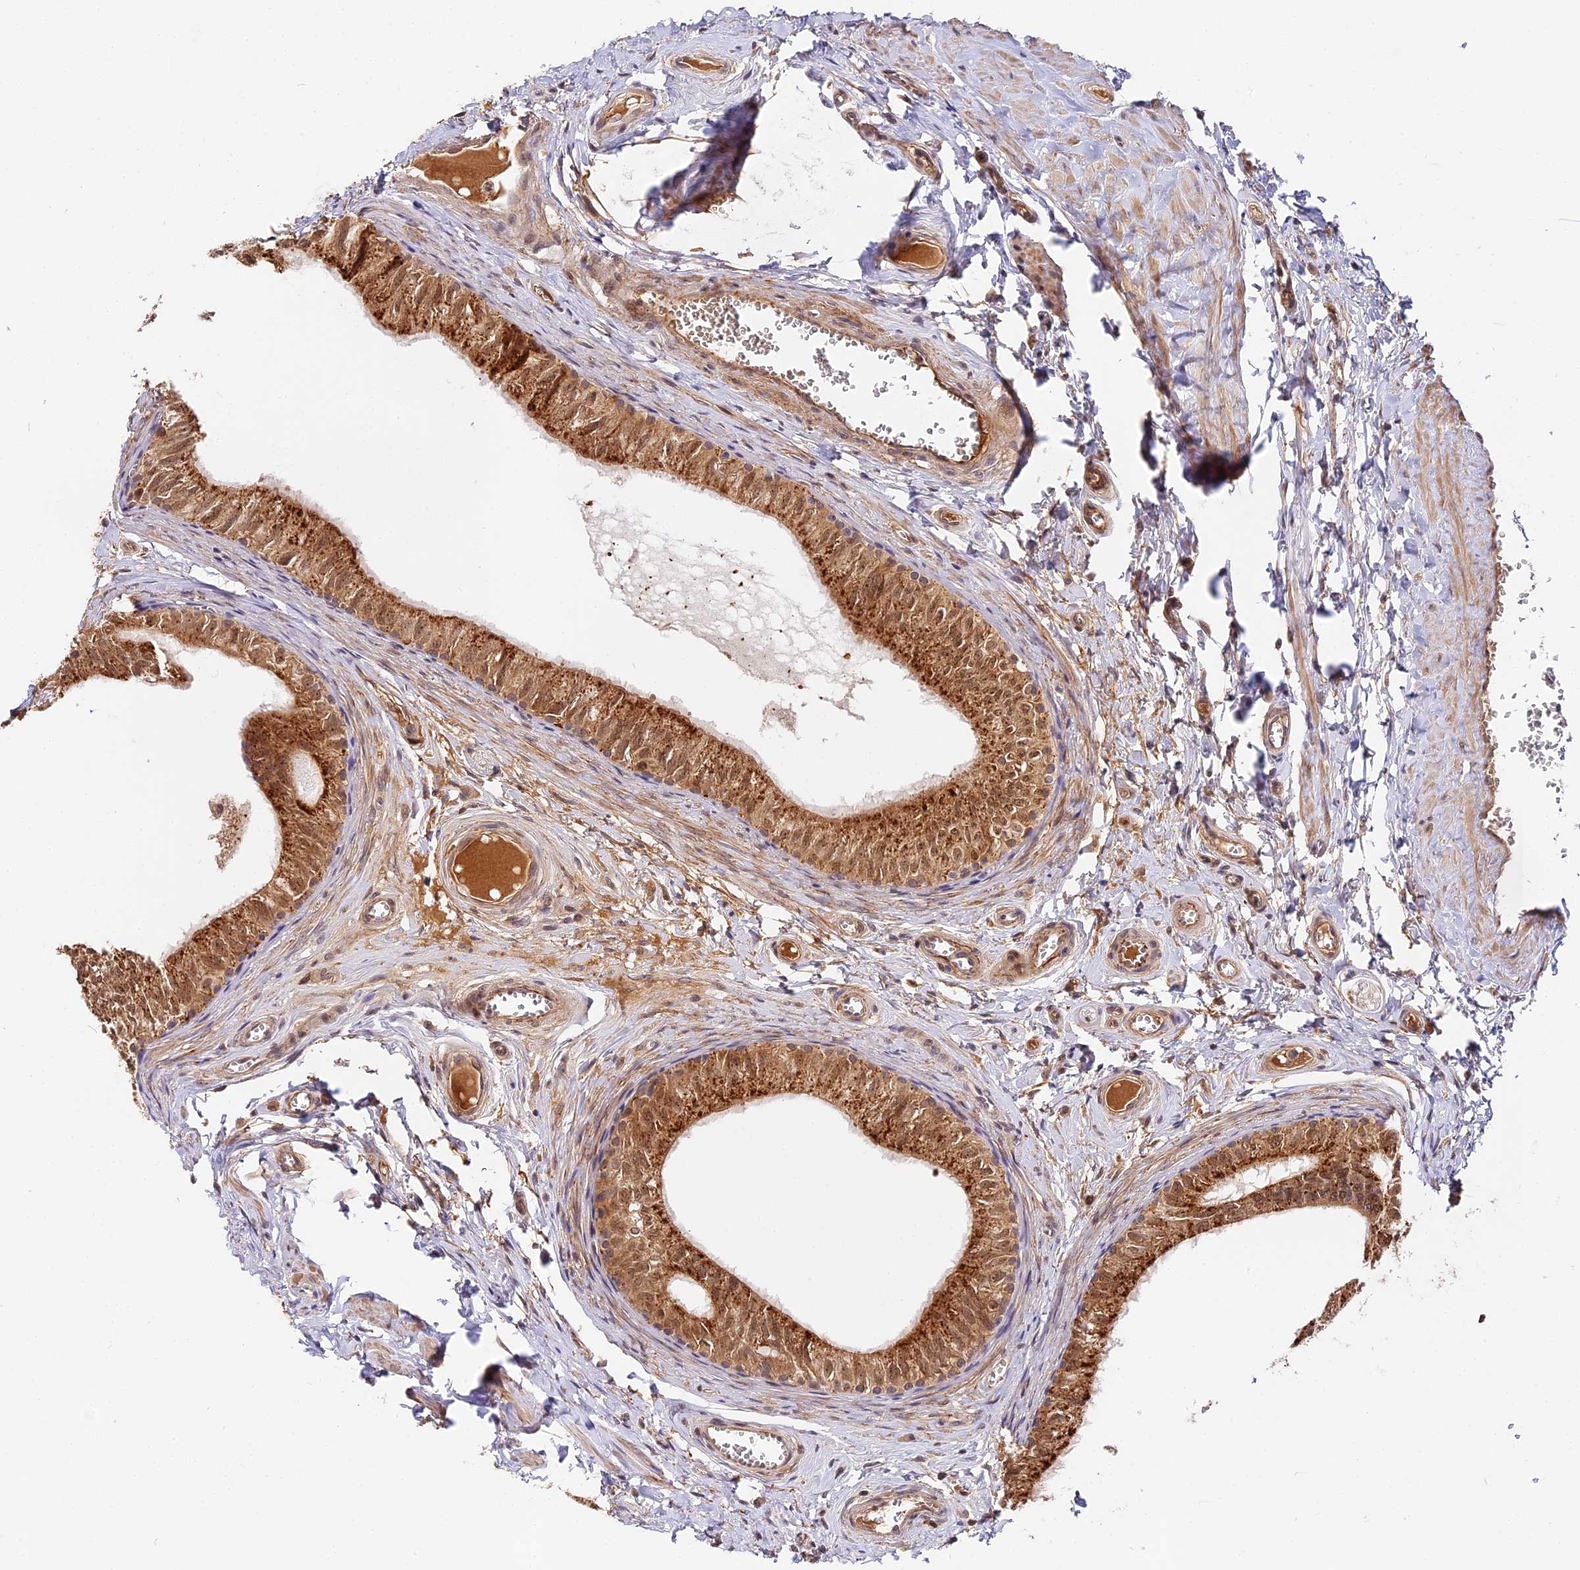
{"staining": {"intensity": "moderate", "quantity": ">75%", "location": "cytoplasmic/membranous,nuclear"}, "tissue": "epididymis", "cell_type": "Glandular cells", "image_type": "normal", "snomed": [{"axis": "morphology", "description": "Normal tissue, NOS"}, {"axis": "topography", "description": "Epididymis"}], "caption": "Epididymis stained with IHC displays moderate cytoplasmic/membranous,nuclear staining in about >75% of glandular cells.", "gene": "IMPACT", "patient": {"sex": "male", "age": 42}}